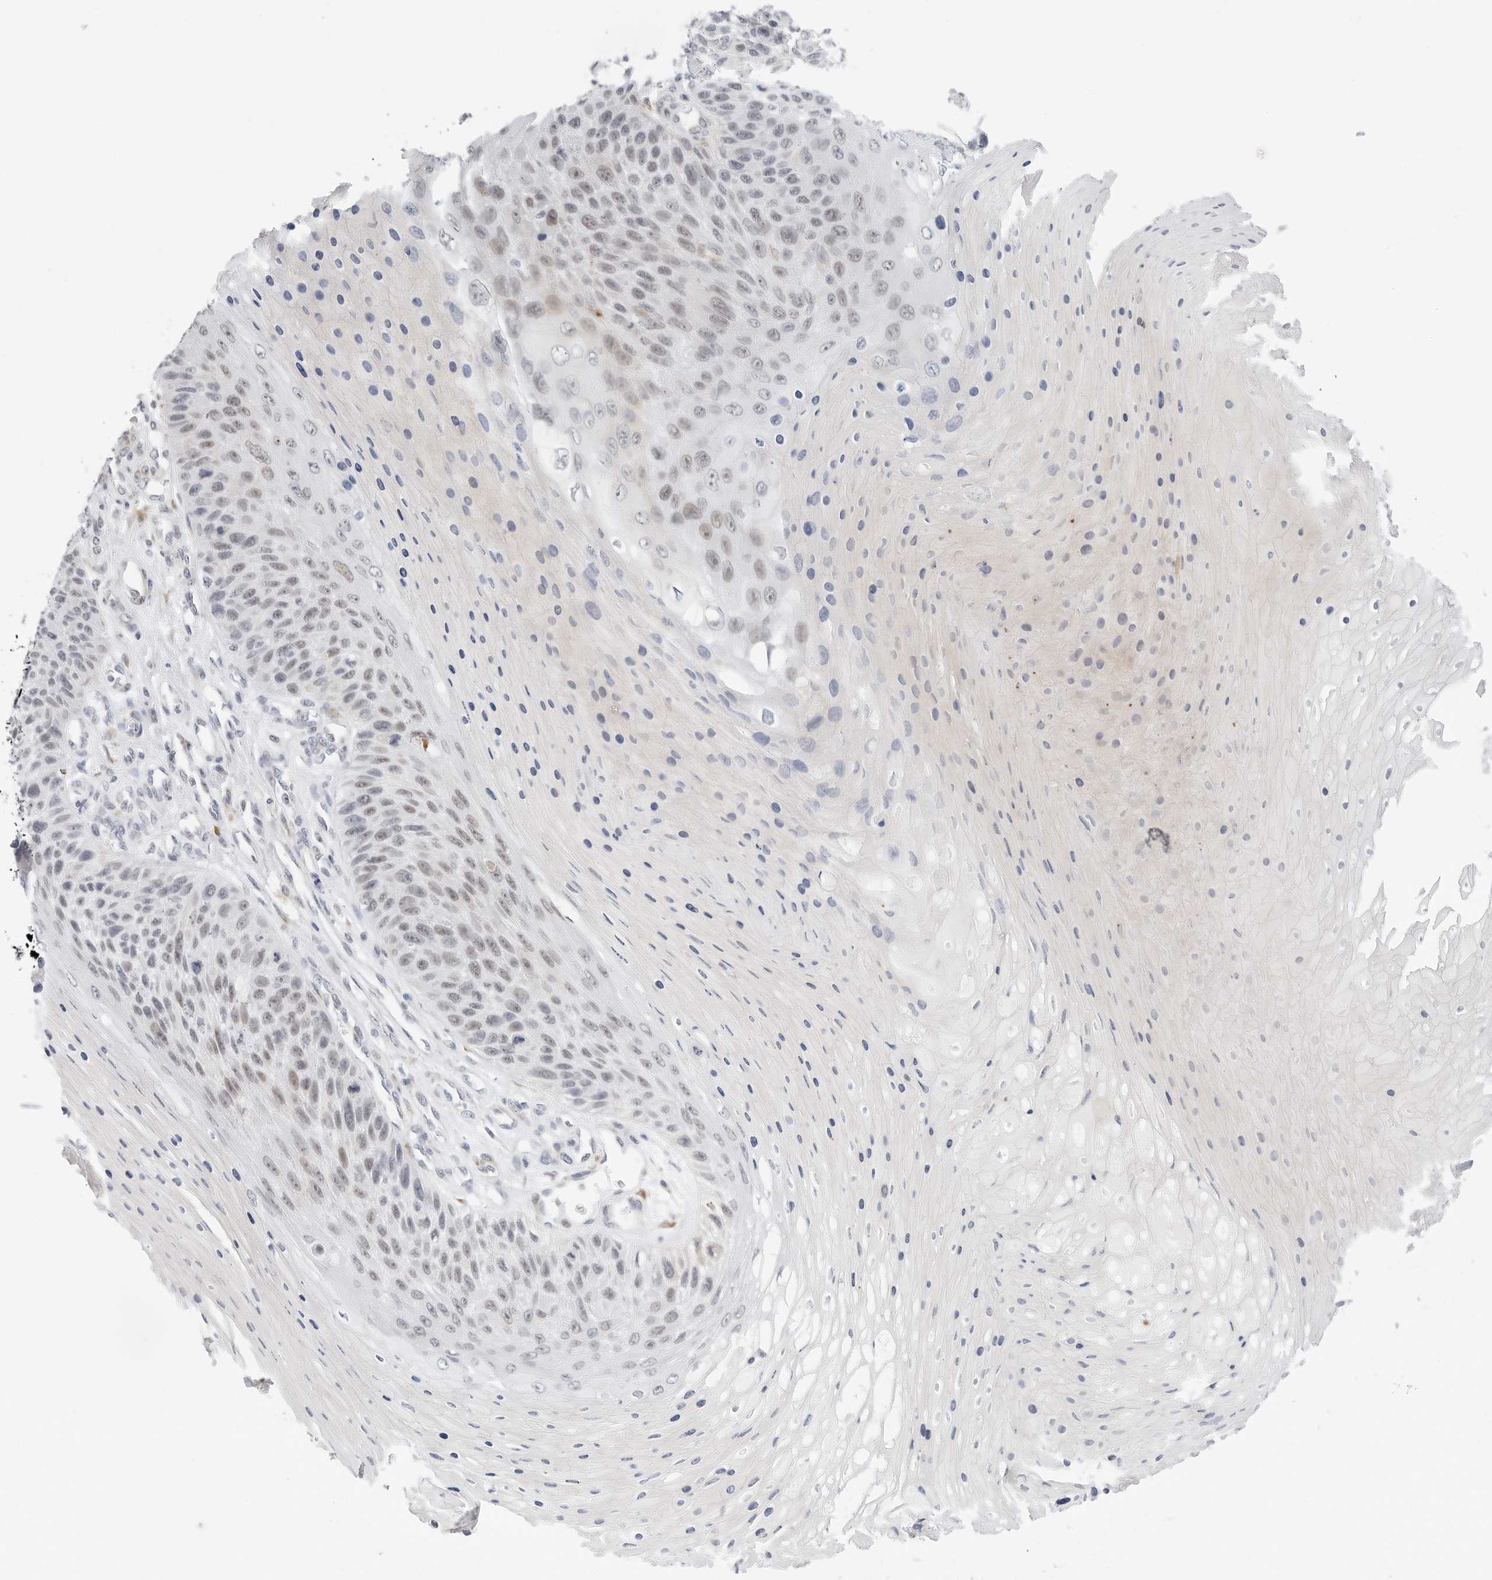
{"staining": {"intensity": "weak", "quantity": "<25%", "location": "nuclear"}, "tissue": "skin cancer", "cell_type": "Tumor cells", "image_type": "cancer", "snomed": [{"axis": "morphology", "description": "Squamous cell carcinoma, NOS"}, {"axis": "topography", "description": "Skin"}], "caption": "Tumor cells show no significant protein positivity in skin cancer (squamous cell carcinoma).", "gene": "TSEN2", "patient": {"sex": "female", "age": 88}}